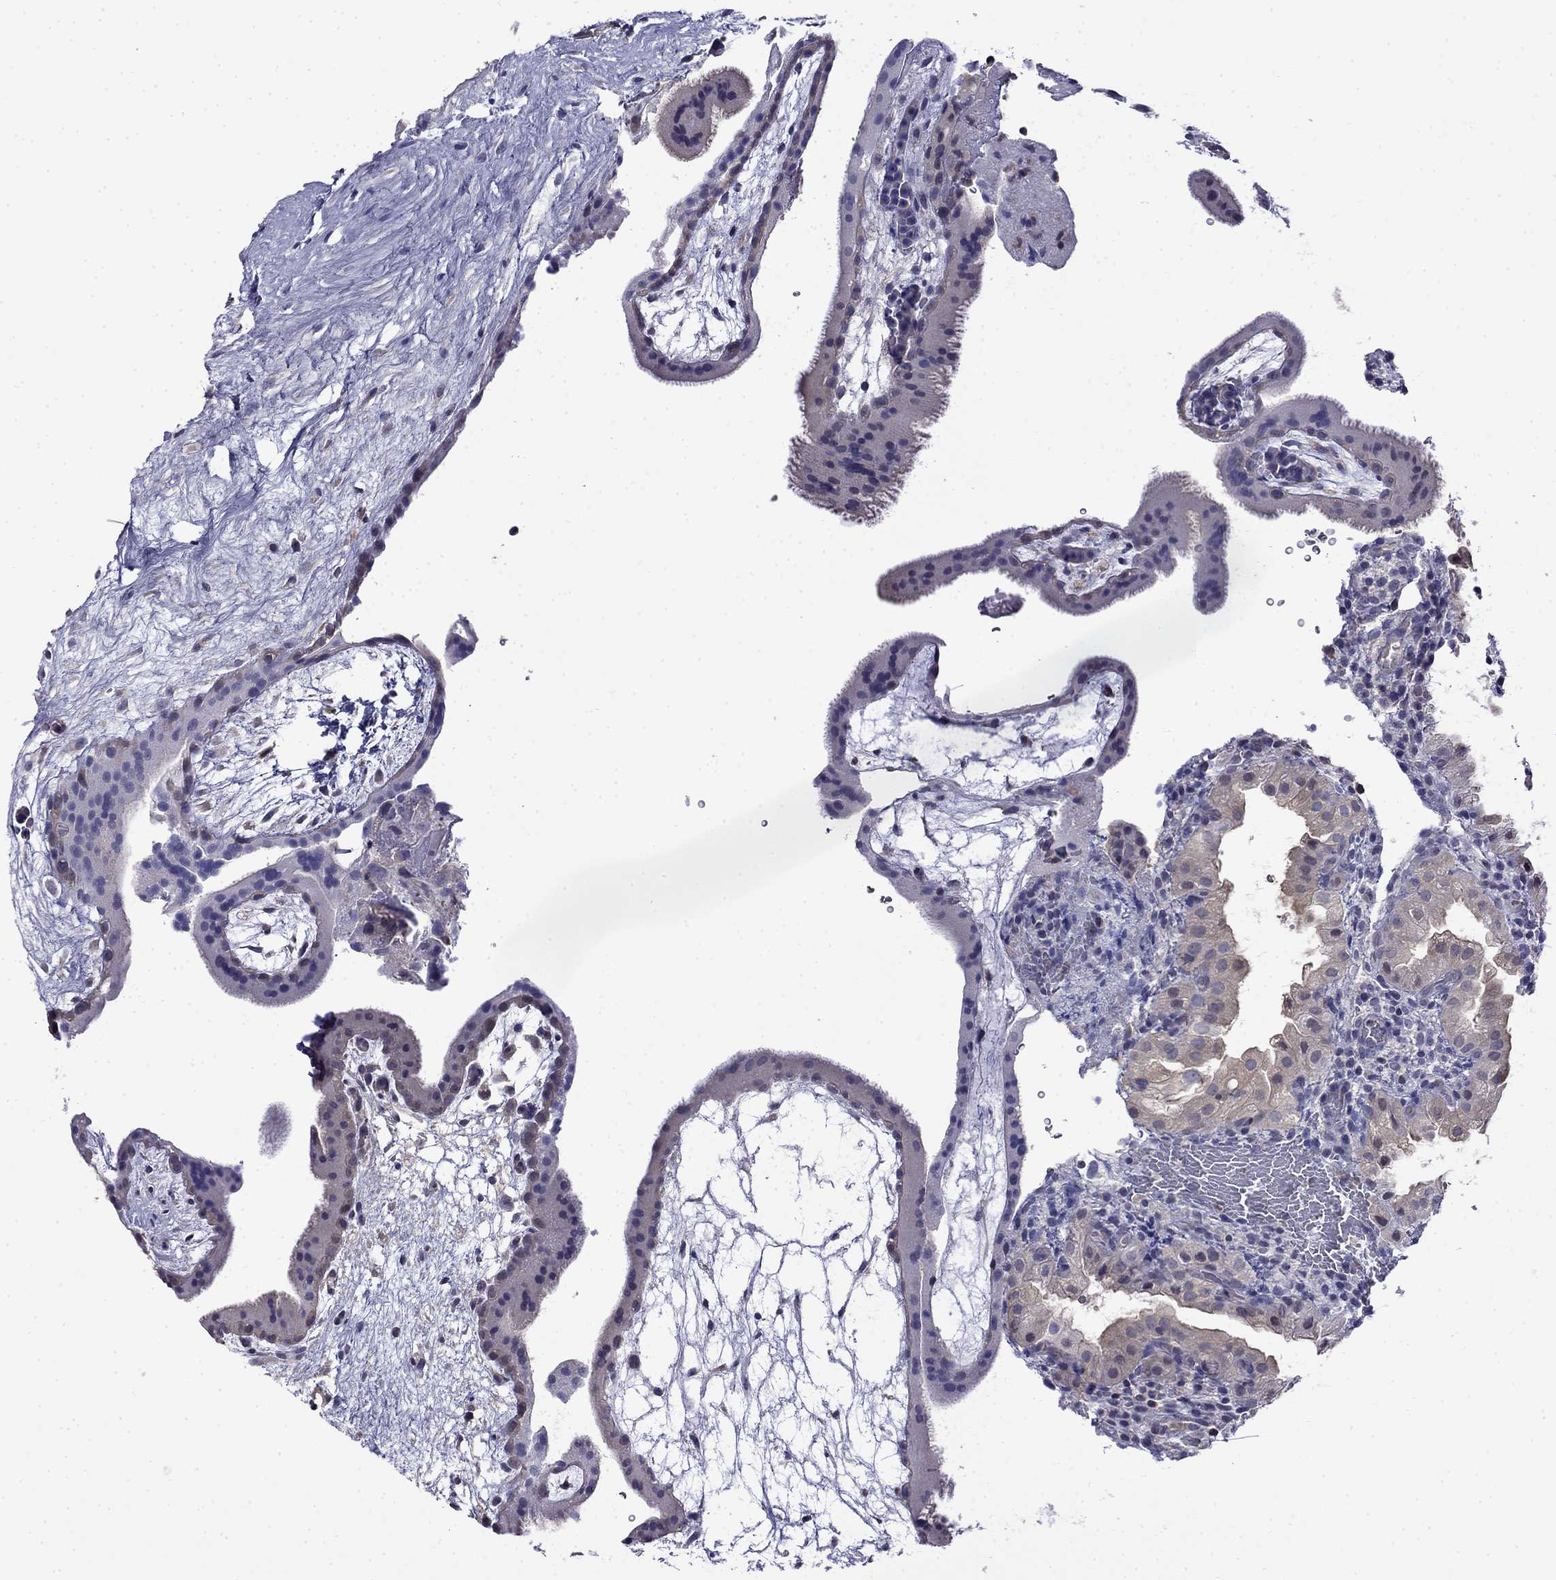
{"staining": {"intensity": "negative", "quantity": "none", "location": "none"}, "tissue": "placenta", "cell_type": "Decidual cells", "image_type": "normal", "snomed": [{"axis": "morphology", "description": "Normal tissue, NOS"}, {"axis": "topography", "description": "Placenta"}], "caption": "IHC image of benign placenta stained for a protein (brown), which shows no positivity in decidual cells.", "gene": "GUCA1B", "patient": {"sex": "female", "age": 19}}